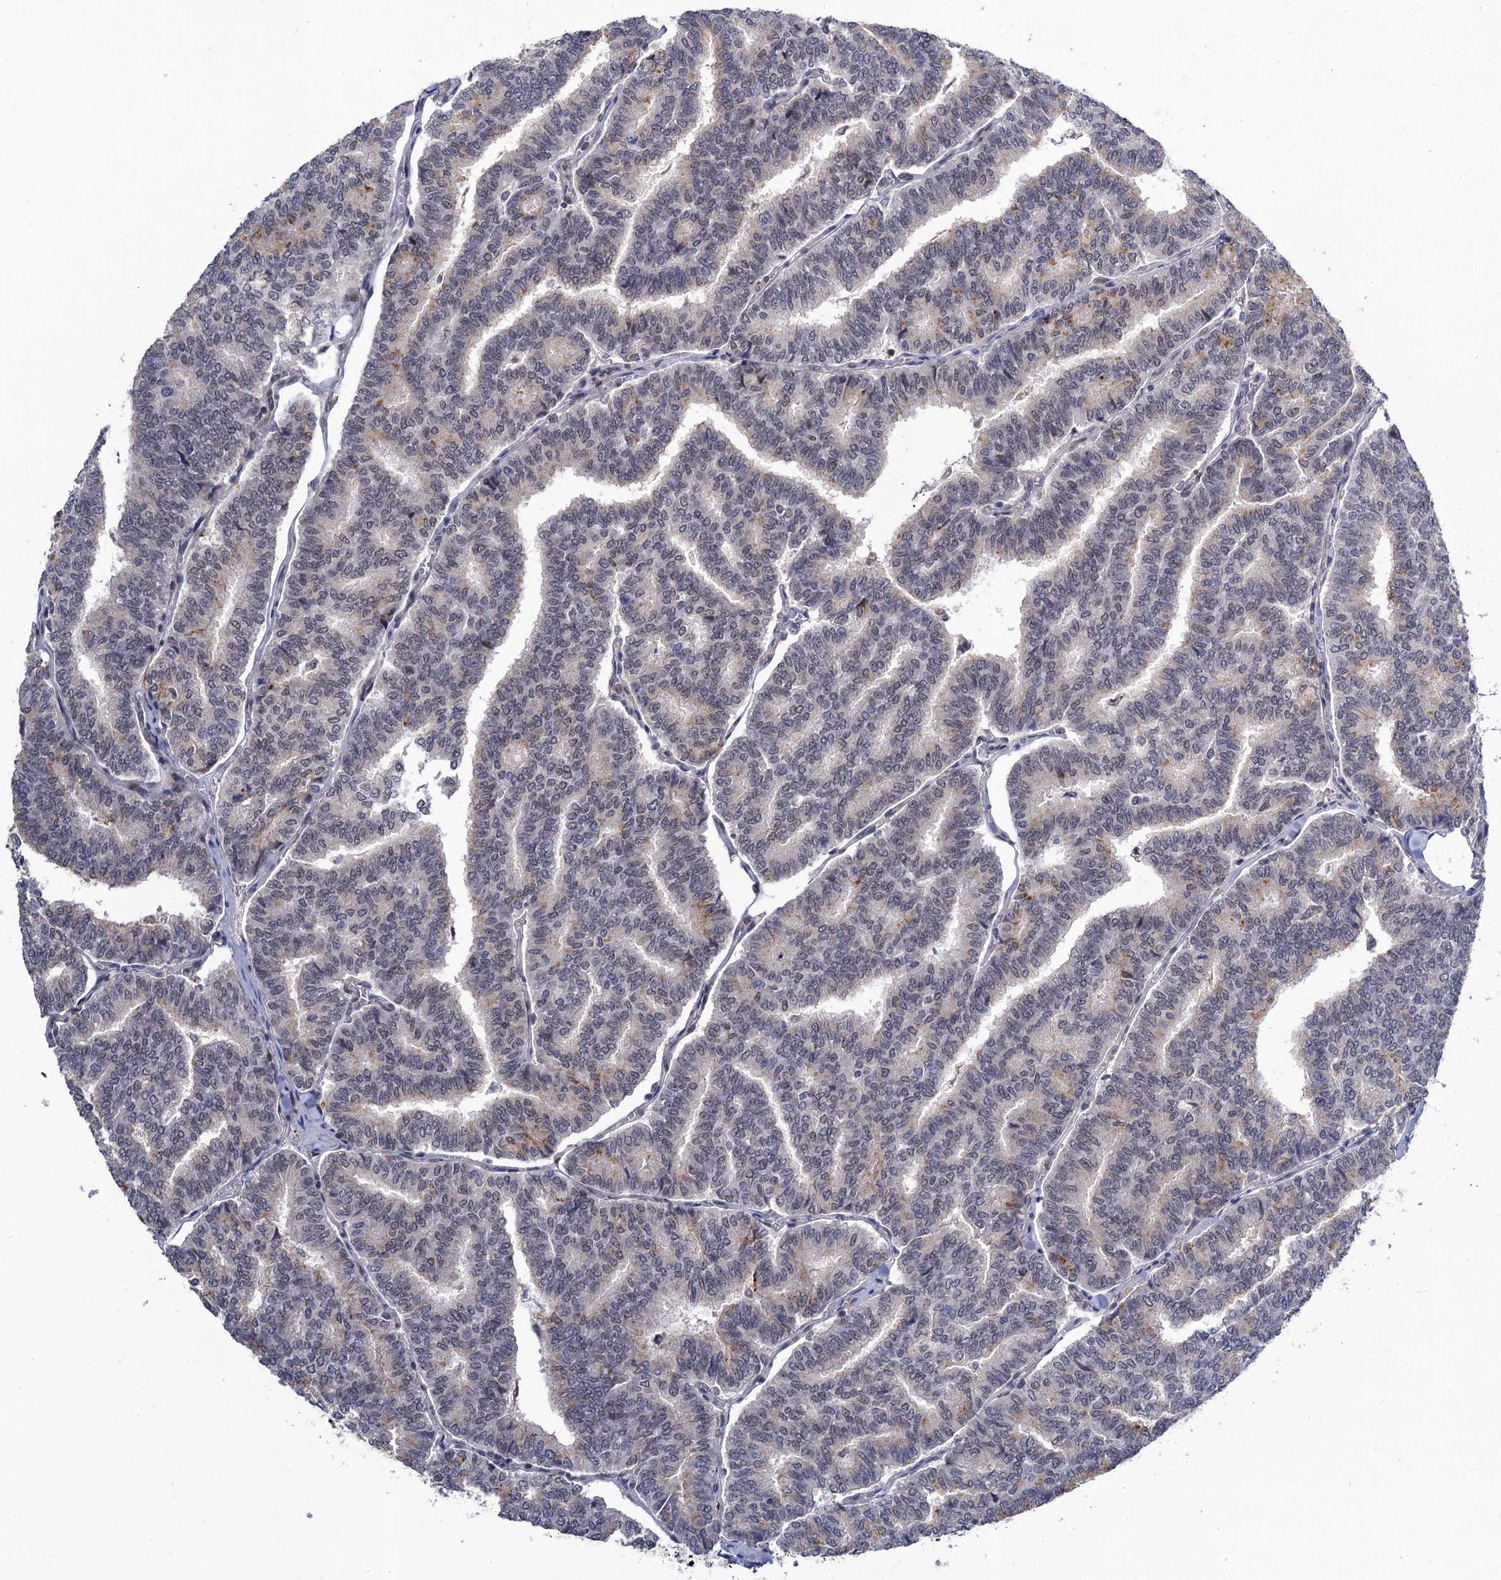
{"staining": {"intensity": "negative", "quantity": "none", "location": "none"}, "tissue": "thyroid cancer", "cell_type": "Tumor cells", "image_type": "cancer", "snomed": [{"axis": "morphology", "description": "Papillary adenocarcinoma, NOS"}, {"axis": "topography", "description": "Thyroid gland"}], "caption": "High power microscopy micrograph of an IHC image of thyroid cancer (papillary adenocarcinoma), revealing no significant positivity in tumor cells.", "gene": "ZAR1L", "patient": {"sex": "female", "age": 35}}